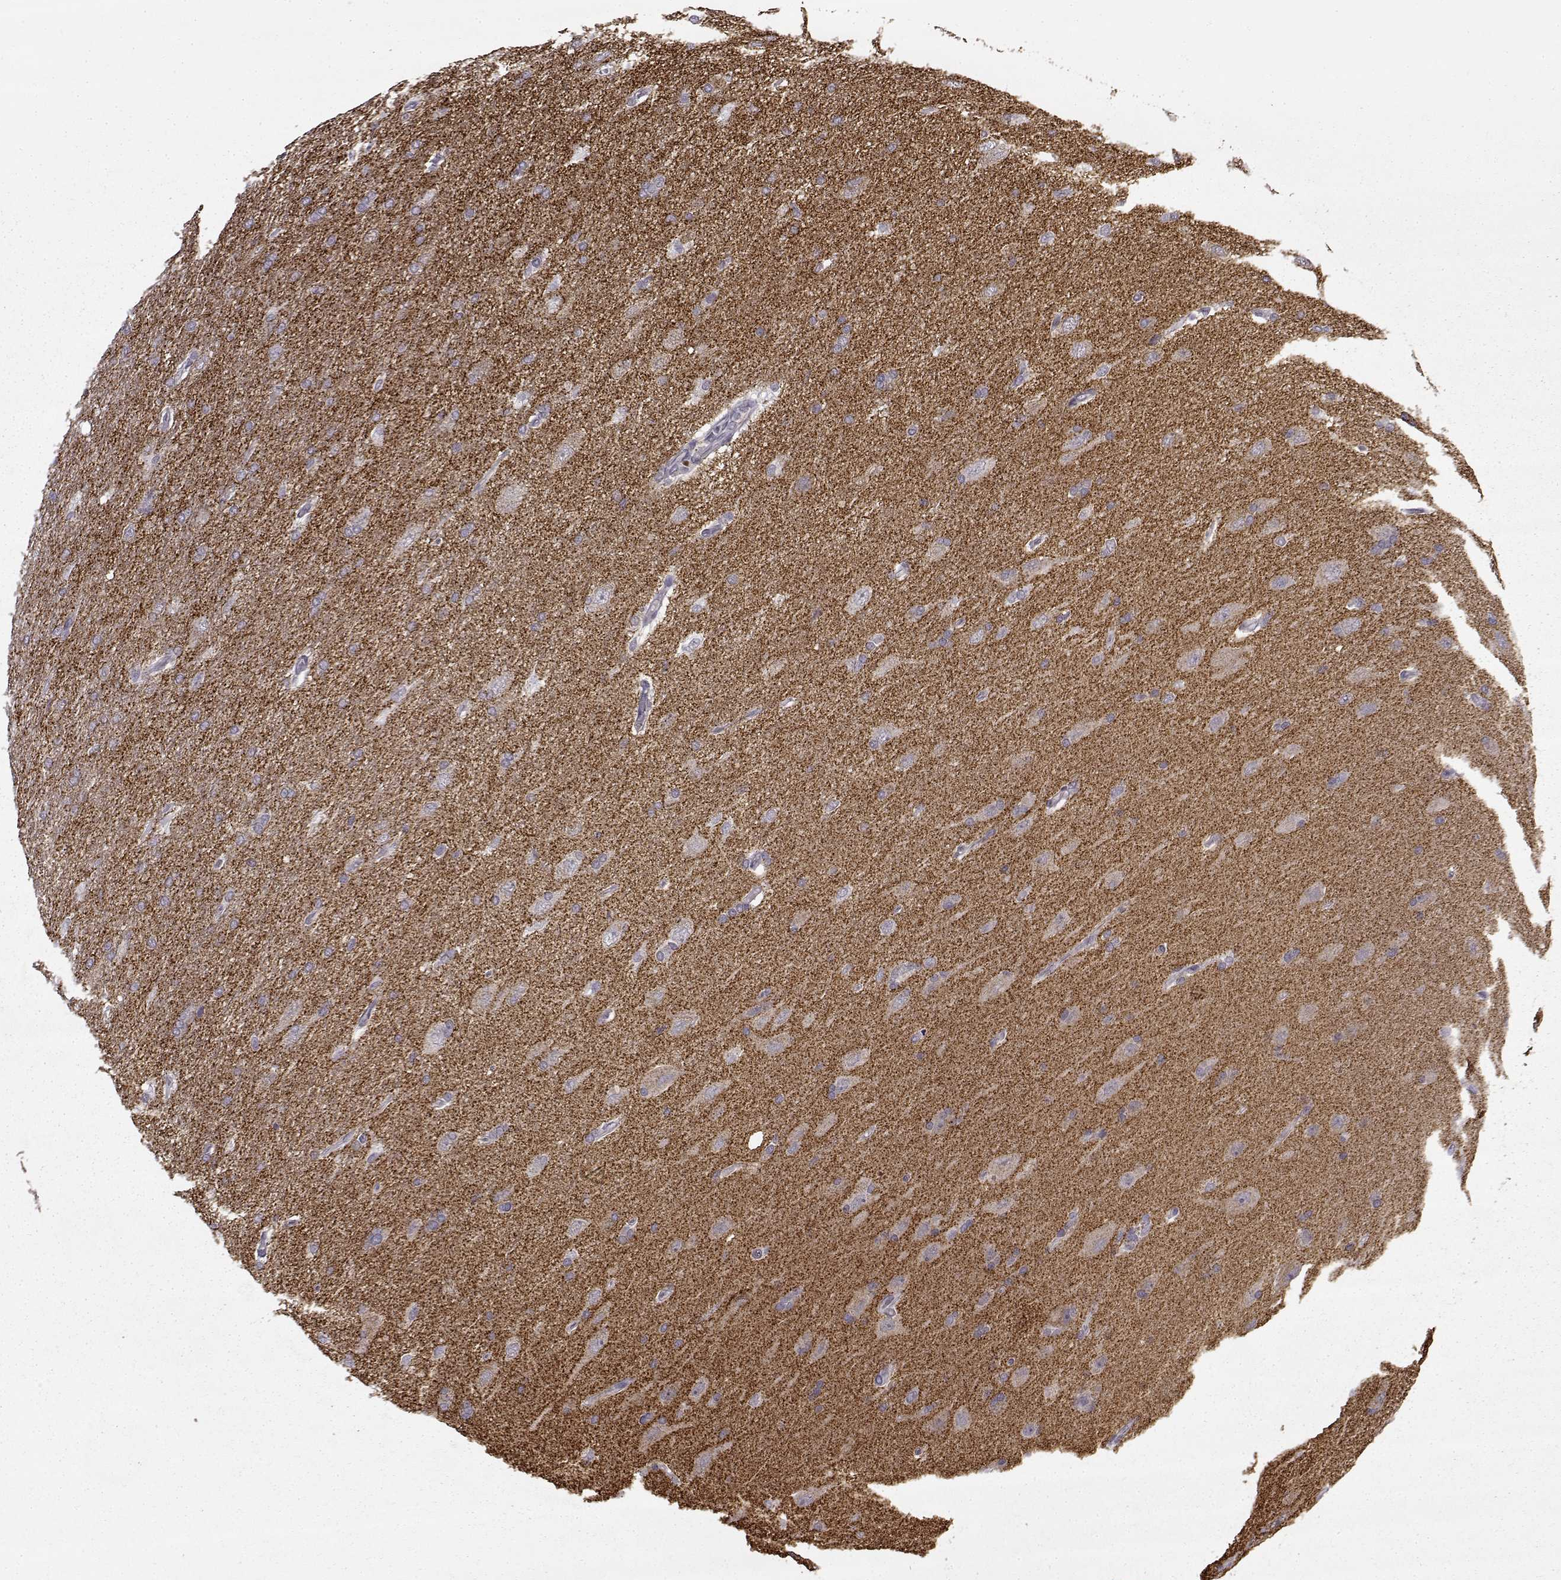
{"staining": {"intensity": "negative", "quantity": "none", "location": "none"}, "tissue": "glioma", "cell_type": "Tumor cells", "image_type": "cancer", "snomed": [{"axis": "morphology", "description": "Glioma, malignant, High grade"}, {"axis": "topography", "description": "Cerebral cortex"}], "caption": "This is a photomicrograph of IHC staining of glioma, which shows no expression in tumor cells.", "gene": "SNCA", "patient": {"sex": "male", "age": 70}}